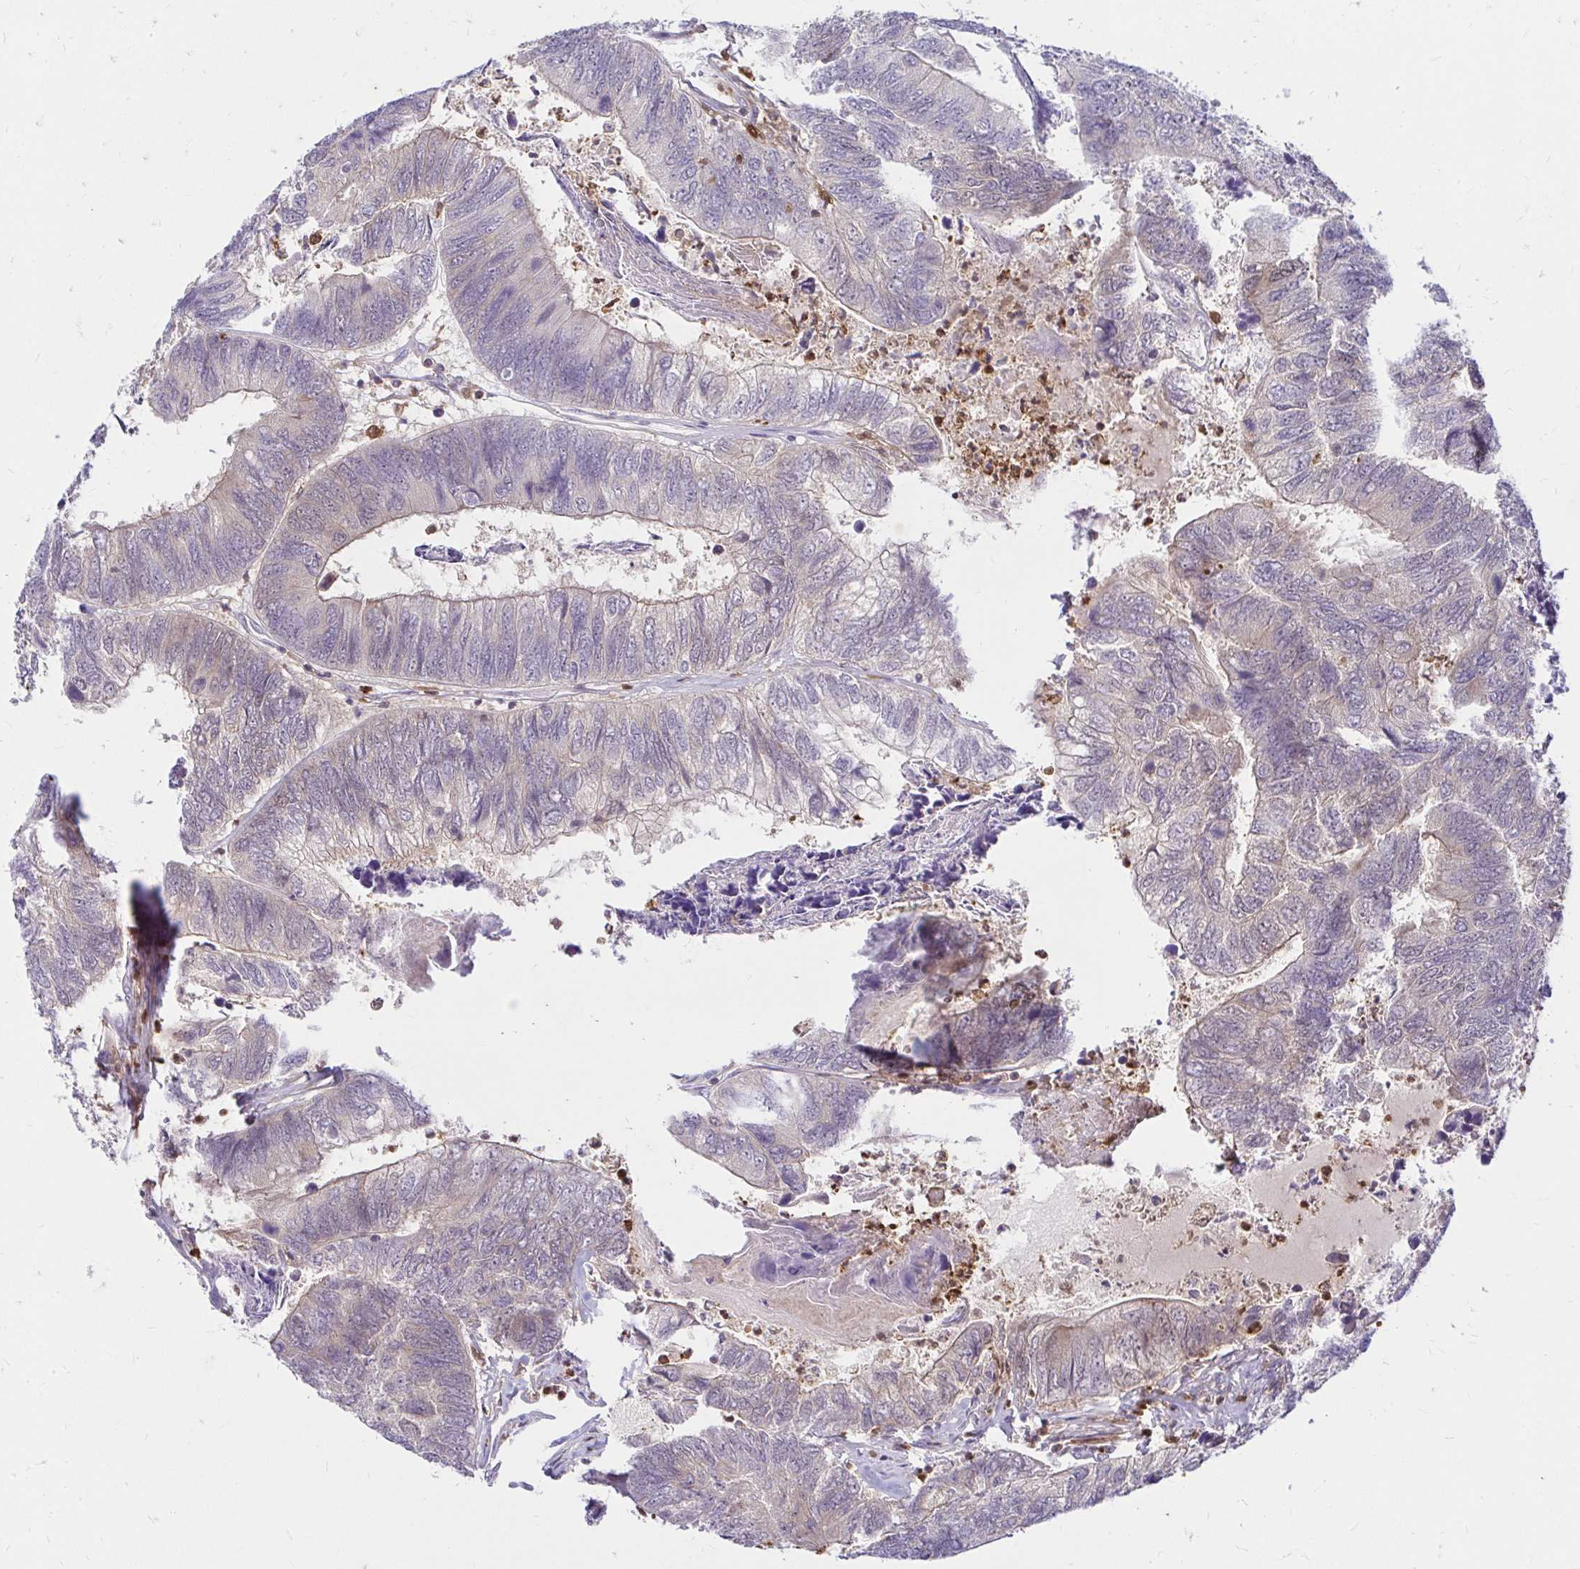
{"staining": {"intensity": "weak", "quantity": "25%-75%", "location": "cytoplasmic/membranous,nuclear"}, "tissue": "colorectal cancer", "cell_type": "Tumor cells", "image_type": "cancer", "snomed": [{"axis": "morphology", "description": "Adenocarcinoma, NOS"}, {"axis": "topography", "description": "Colon"}], "caption": "Colorectal adenocarcinoma stained for a protein (brown) reveals weak cytoplasmic/membranous and nuclear positive expression in about 25%-75% of tumor cells.", "gene": "PYCARD", "patient": {"sex": "female", "age": 67}}